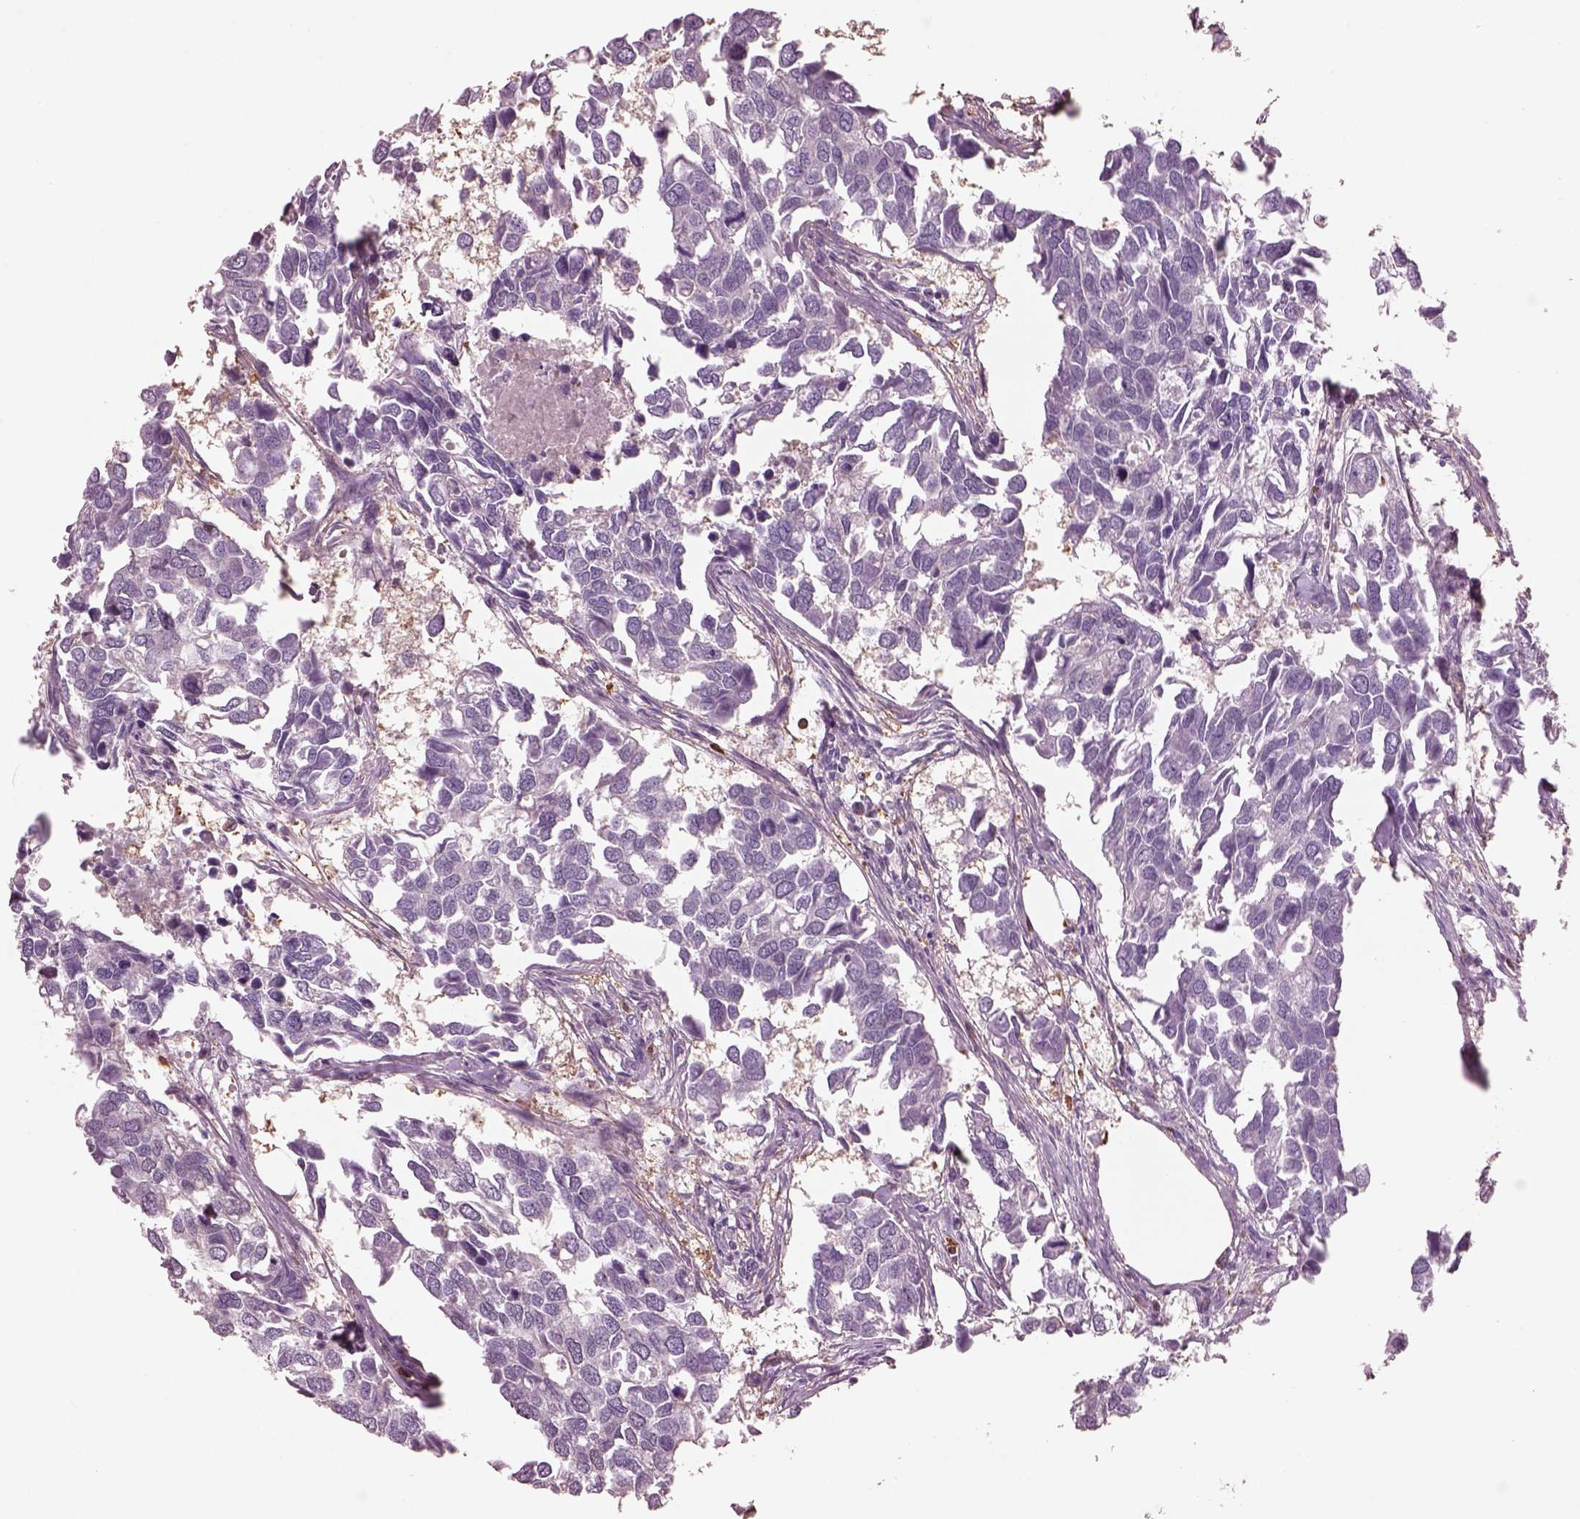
{"staining": {"intensity": "negative", "quantity": "none", "location": "none"}, "tissue": "breast cancer", "cell_type": "Tumor cells", "image_type": "cancer", "snomed": [{"axis": "morphology", "description": "Duct carcinoma"}, {"axis": "topography", "description": "Breast"}], "caption": "Tumor cells show no significant protein staining in breast cancer.", "gene": "IL31RA", "patient": {"sex": "female", "age": 83}}